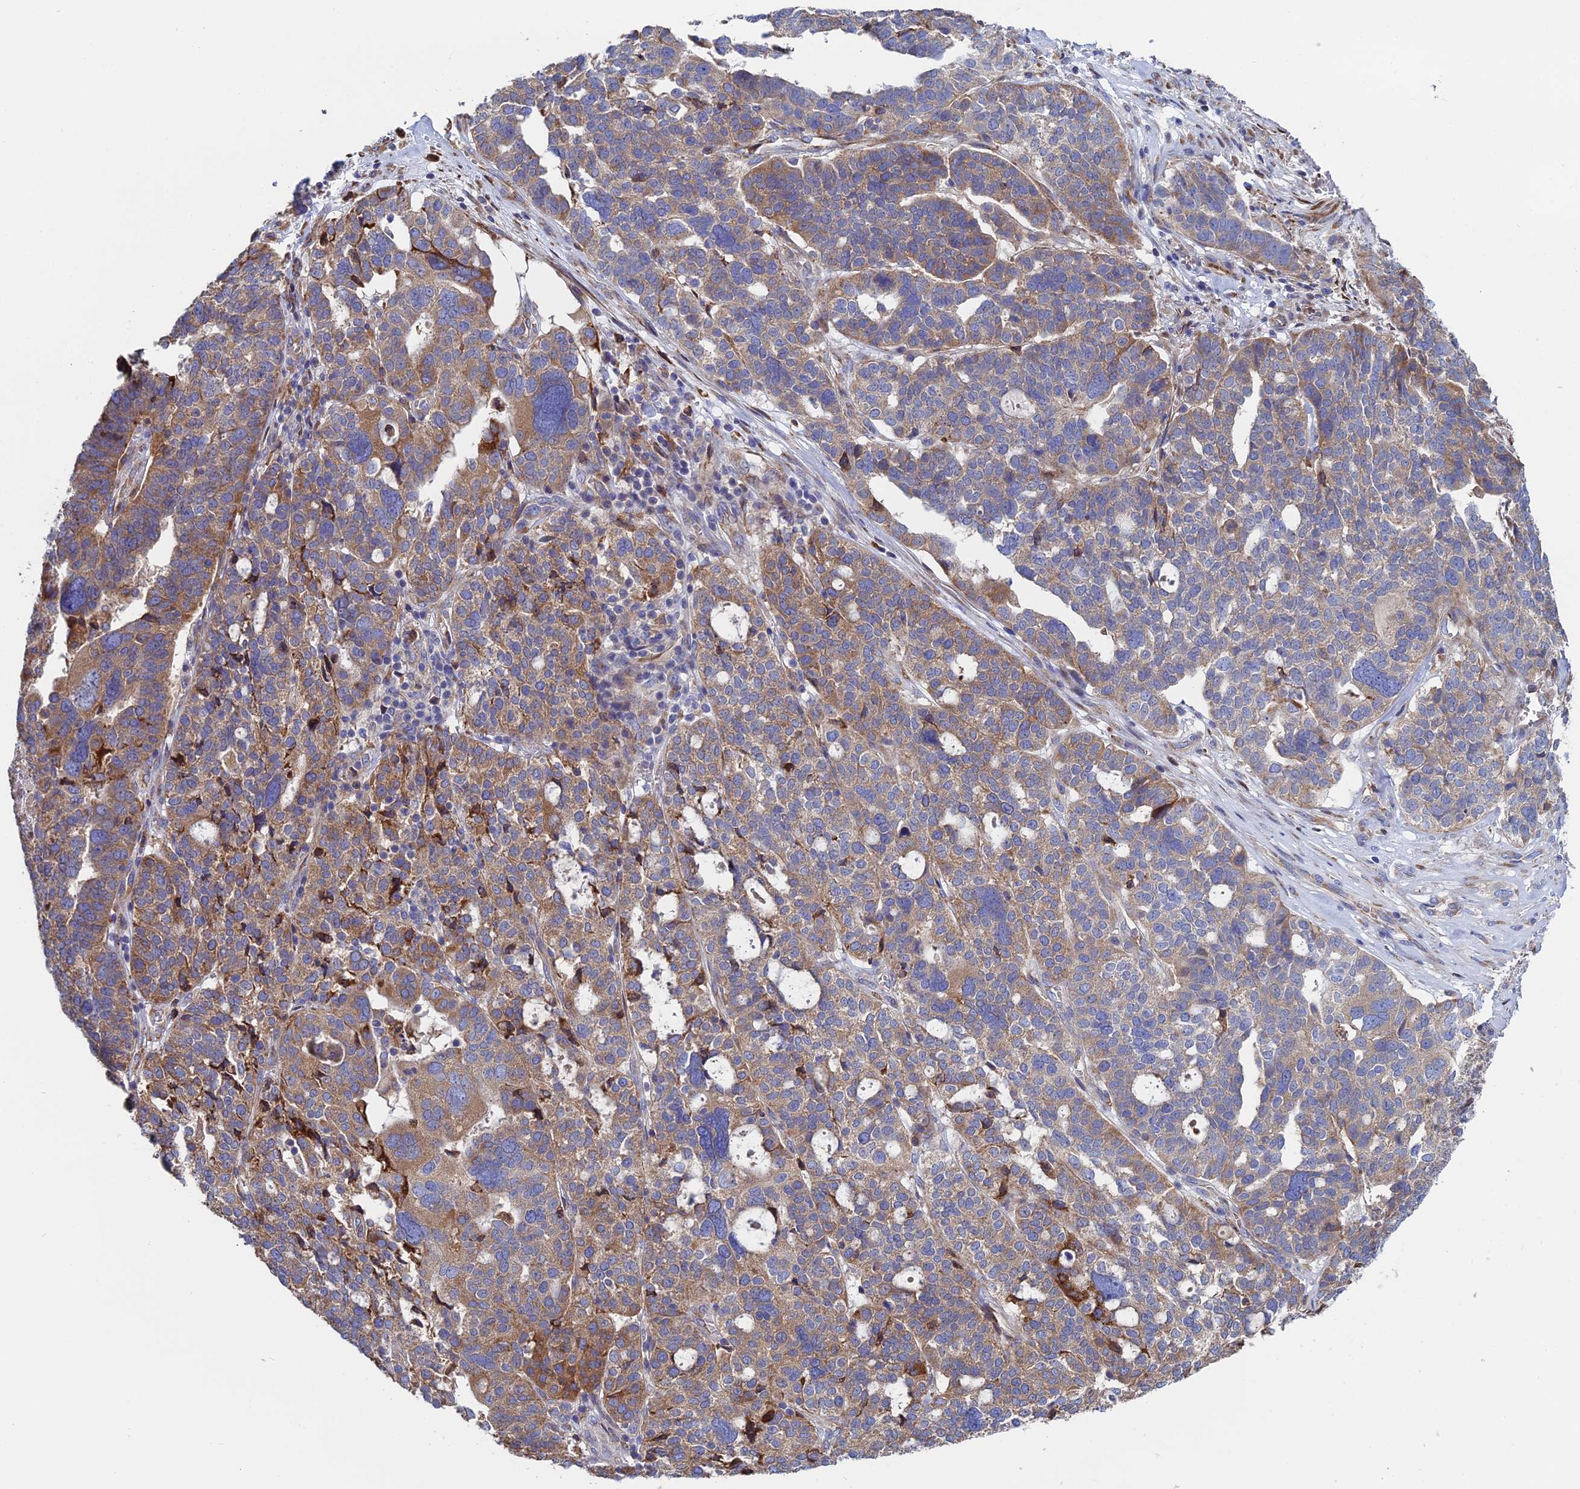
{"staining": {"intensity": "moderate", "quantity": ">75%", "location": "cytoplasmic/membranous"}, "tissue": "ovarian cancer", "cell_type": "Tumor cells", "image_type": "cancer", "snomed": [{"axis": "morphology", "description": "Cystadenocarcinoma, serous, NOS"}, {"axis": "topography", "description": "Ovary"}], "caption": "There is medium levels of moderate cytoplasmic/membranous expression in tumor cells of ovarian serous cystadenocarcinoma, as demonstrated by immunohistochemical staining (brown color).", "gene": "CLCN3", "patient": {"sex": "female", "age": 59}}